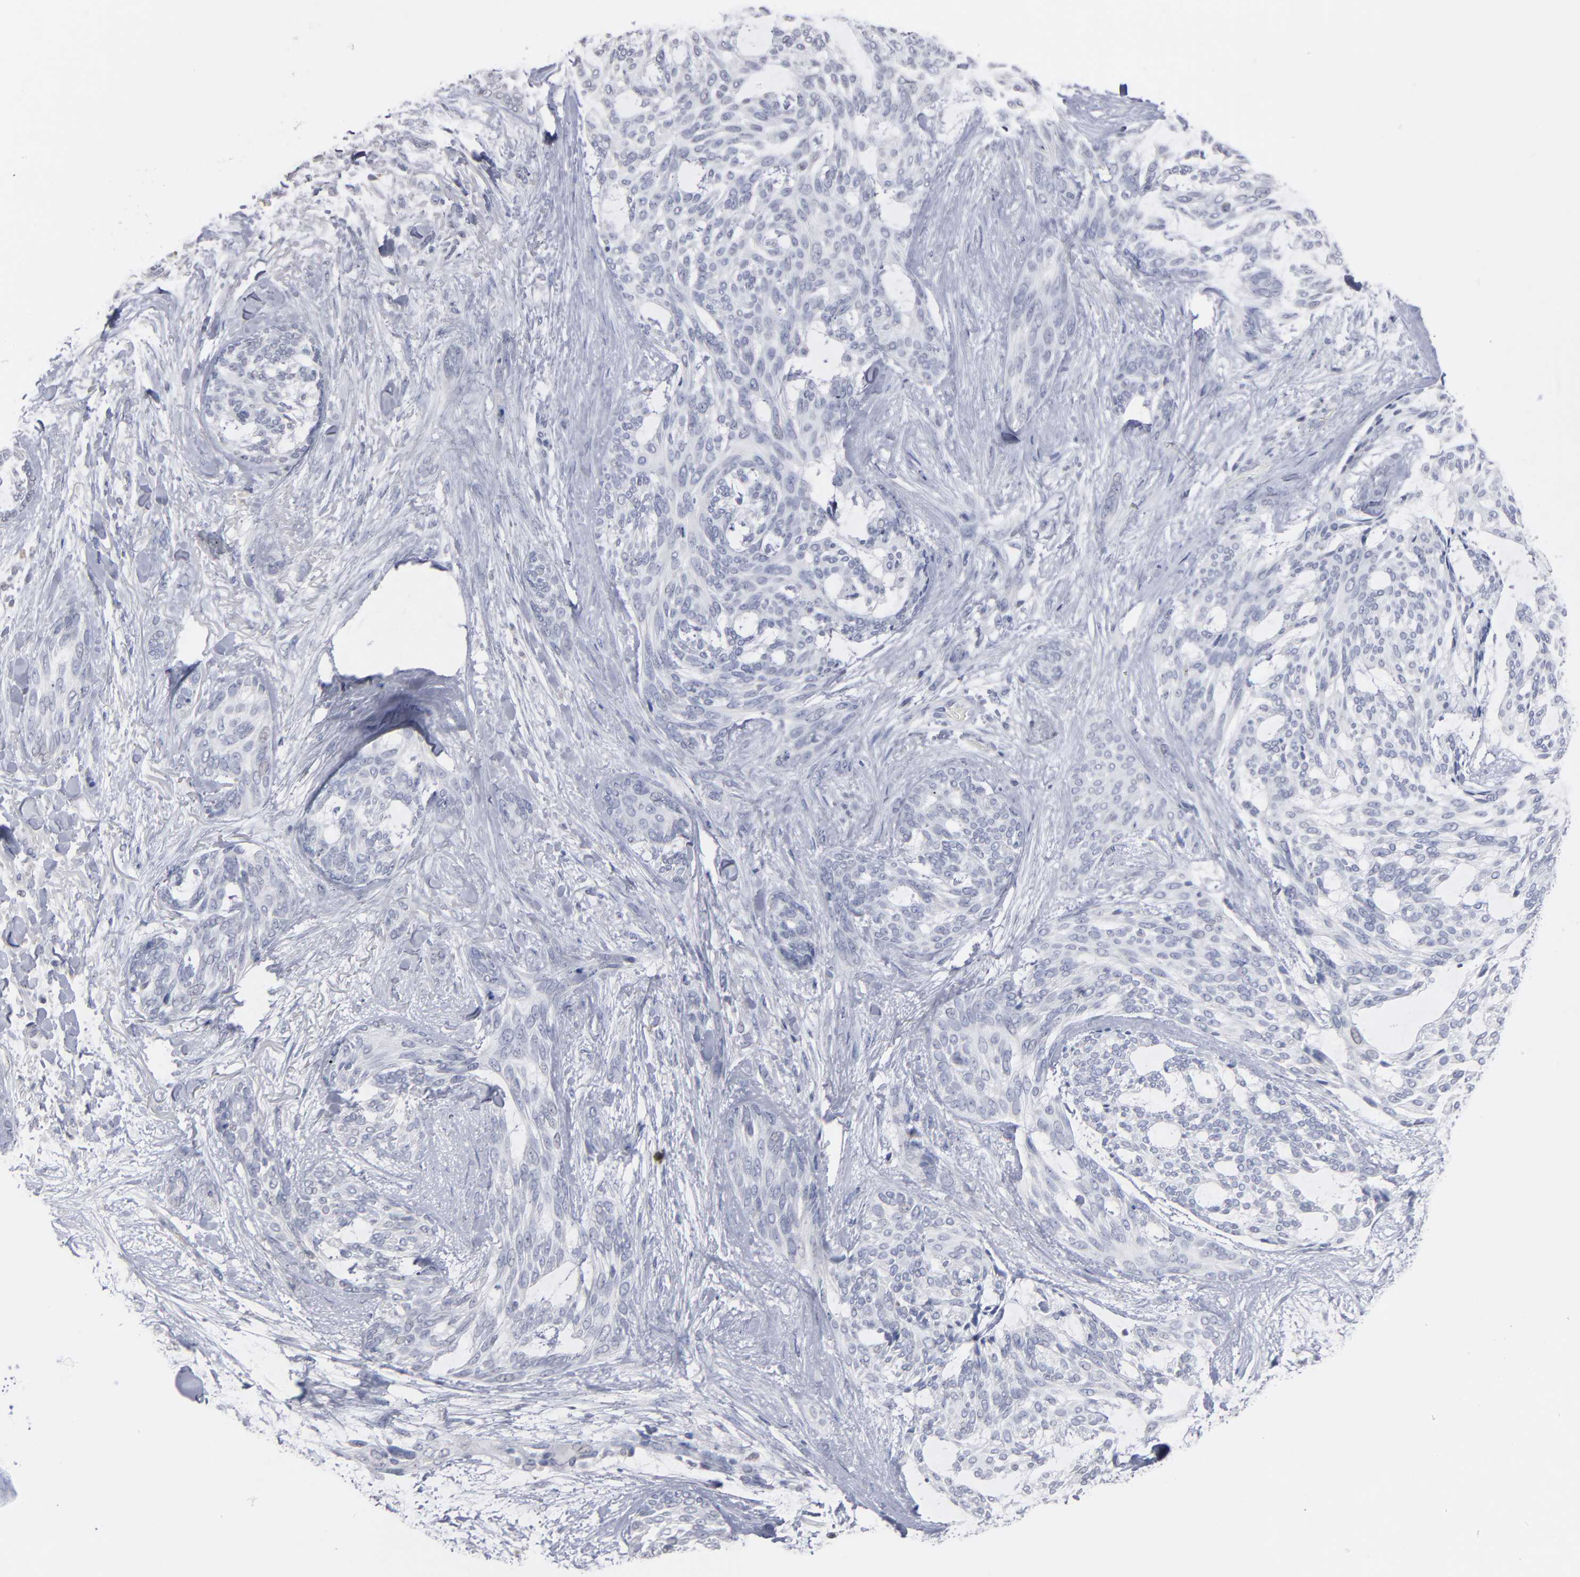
{"staining": {"intensity": "negative", "quantity": "none", "location": "none"}, "tissue": "skin cancer", "cell_type": "Tumor cells", "image_type": "cancer", "snomed": [{"axis": "morphology", "description": "Normal tissue, NOS"}, {"axis": "morphology", "description": "Basal cell carcinoma"}, {"axis": "topography", "description": "Skin"}], "caption": "High magnification brightfield microscopy of skin basal cell carcinoma stained with DAB (brown) and counterstained with hematoxylin (blue): tumor cells show no significant staining. Brightfield microscopy of immunohistochemistry stained with DAB (brown) and hematoxylin (blue), captured at high magnification.", "gene": "RPH3A", "patient": {"sex": "female", "age": 71}}